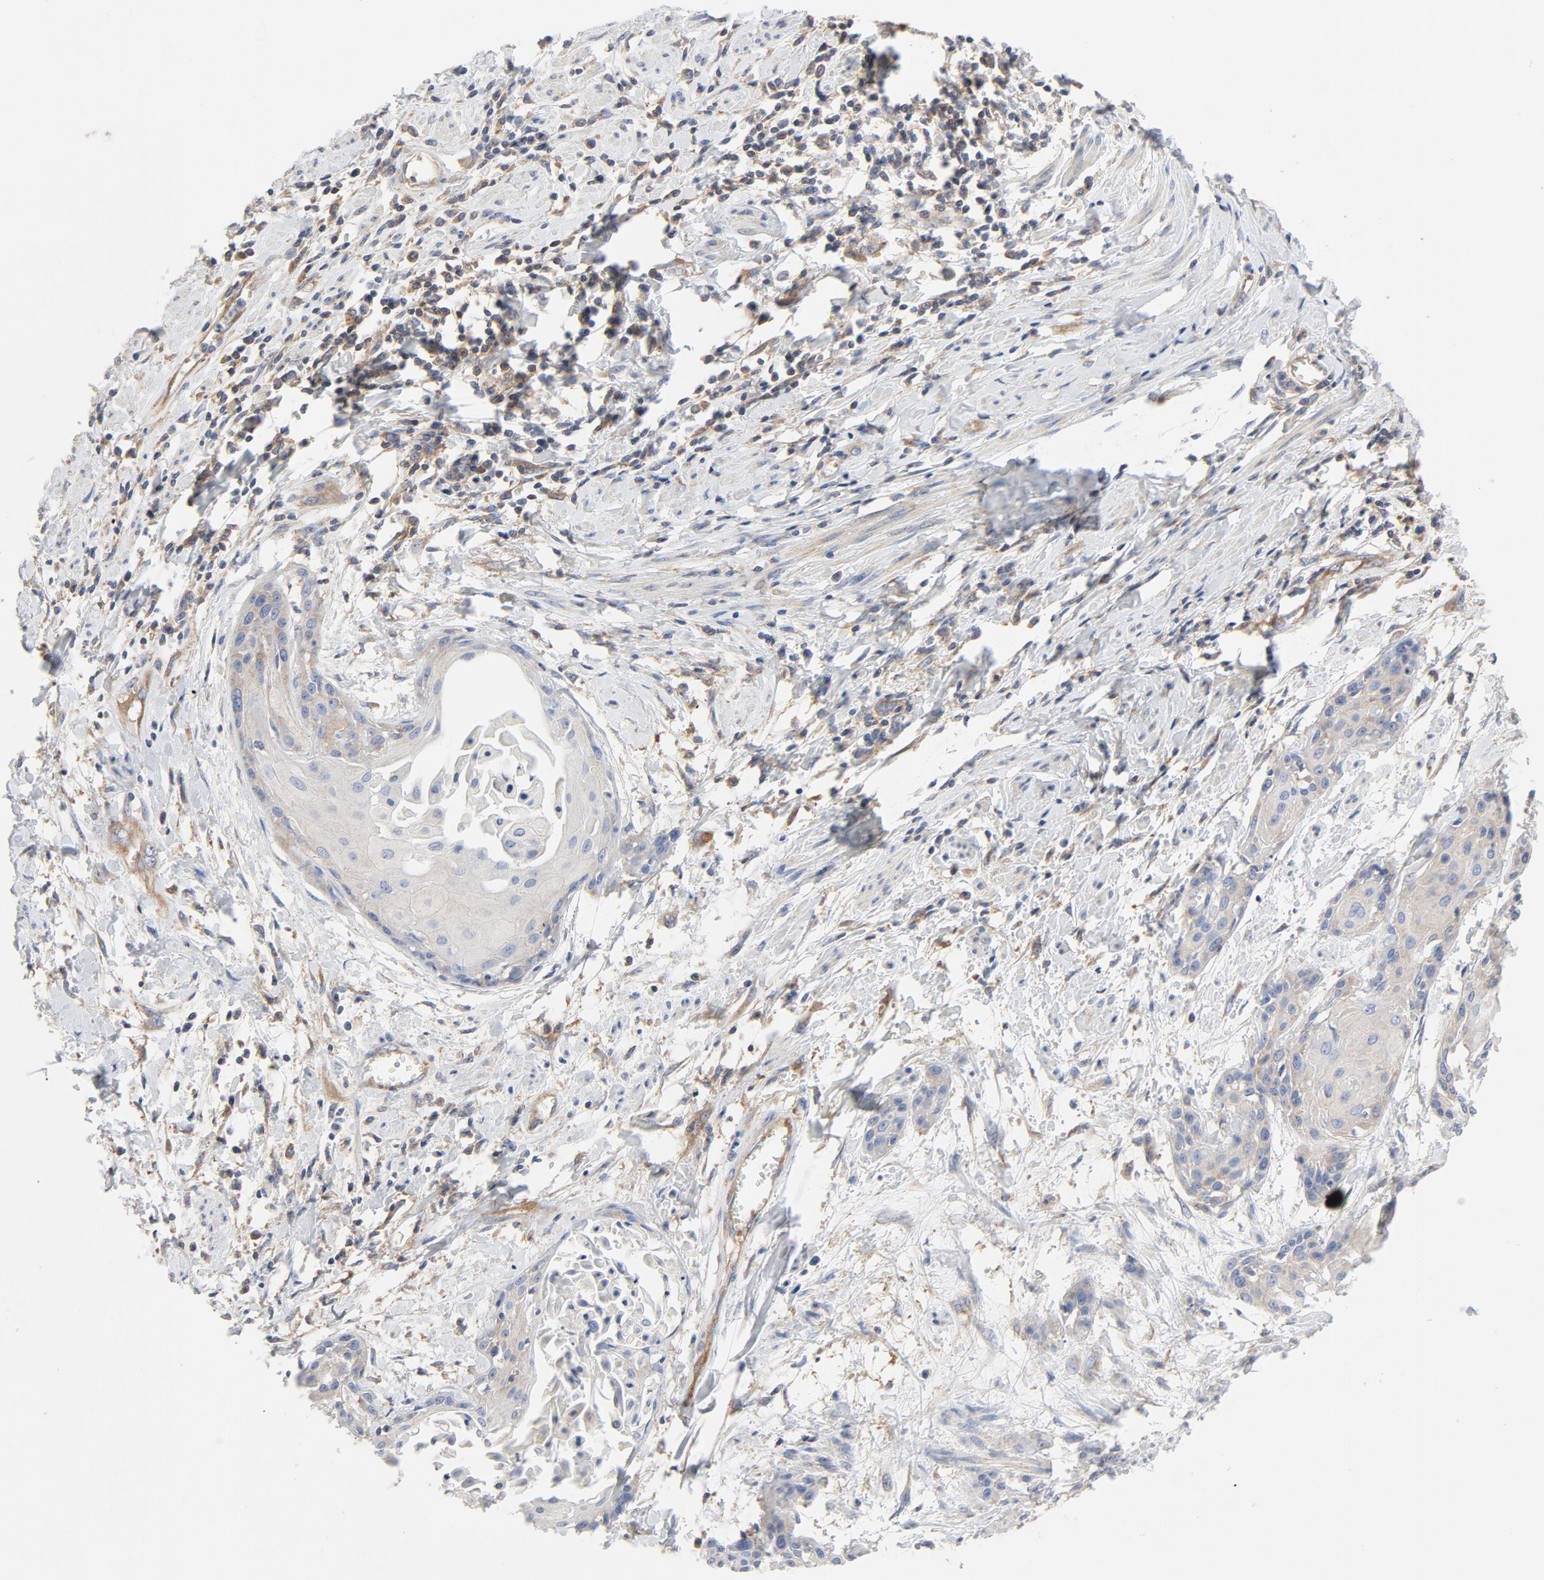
{"staining": {"intensity": "weak", "quantity": "25%-75%", "location": "cytoplasmic/membranous"}, "tissue": "cervical cancer", "cell_type": "Tumor cells", "image_type": "cancer", "snomed": [{"axis": "morphology", "description": "Squamous cell carcinoma, NOS"}, {"axis": "topography", "description": "Cervix"}], "caption": "An image of cervical cancer (squamous cell carcinoma) stained for a protein displays weak cytoplasmic/membranous brown staining in tumor cells. (DAB = brown stain, brightfield microscopy at high magnification).", "gene": "RABEP1", "patient": {"sex": "female", "age": 57}}